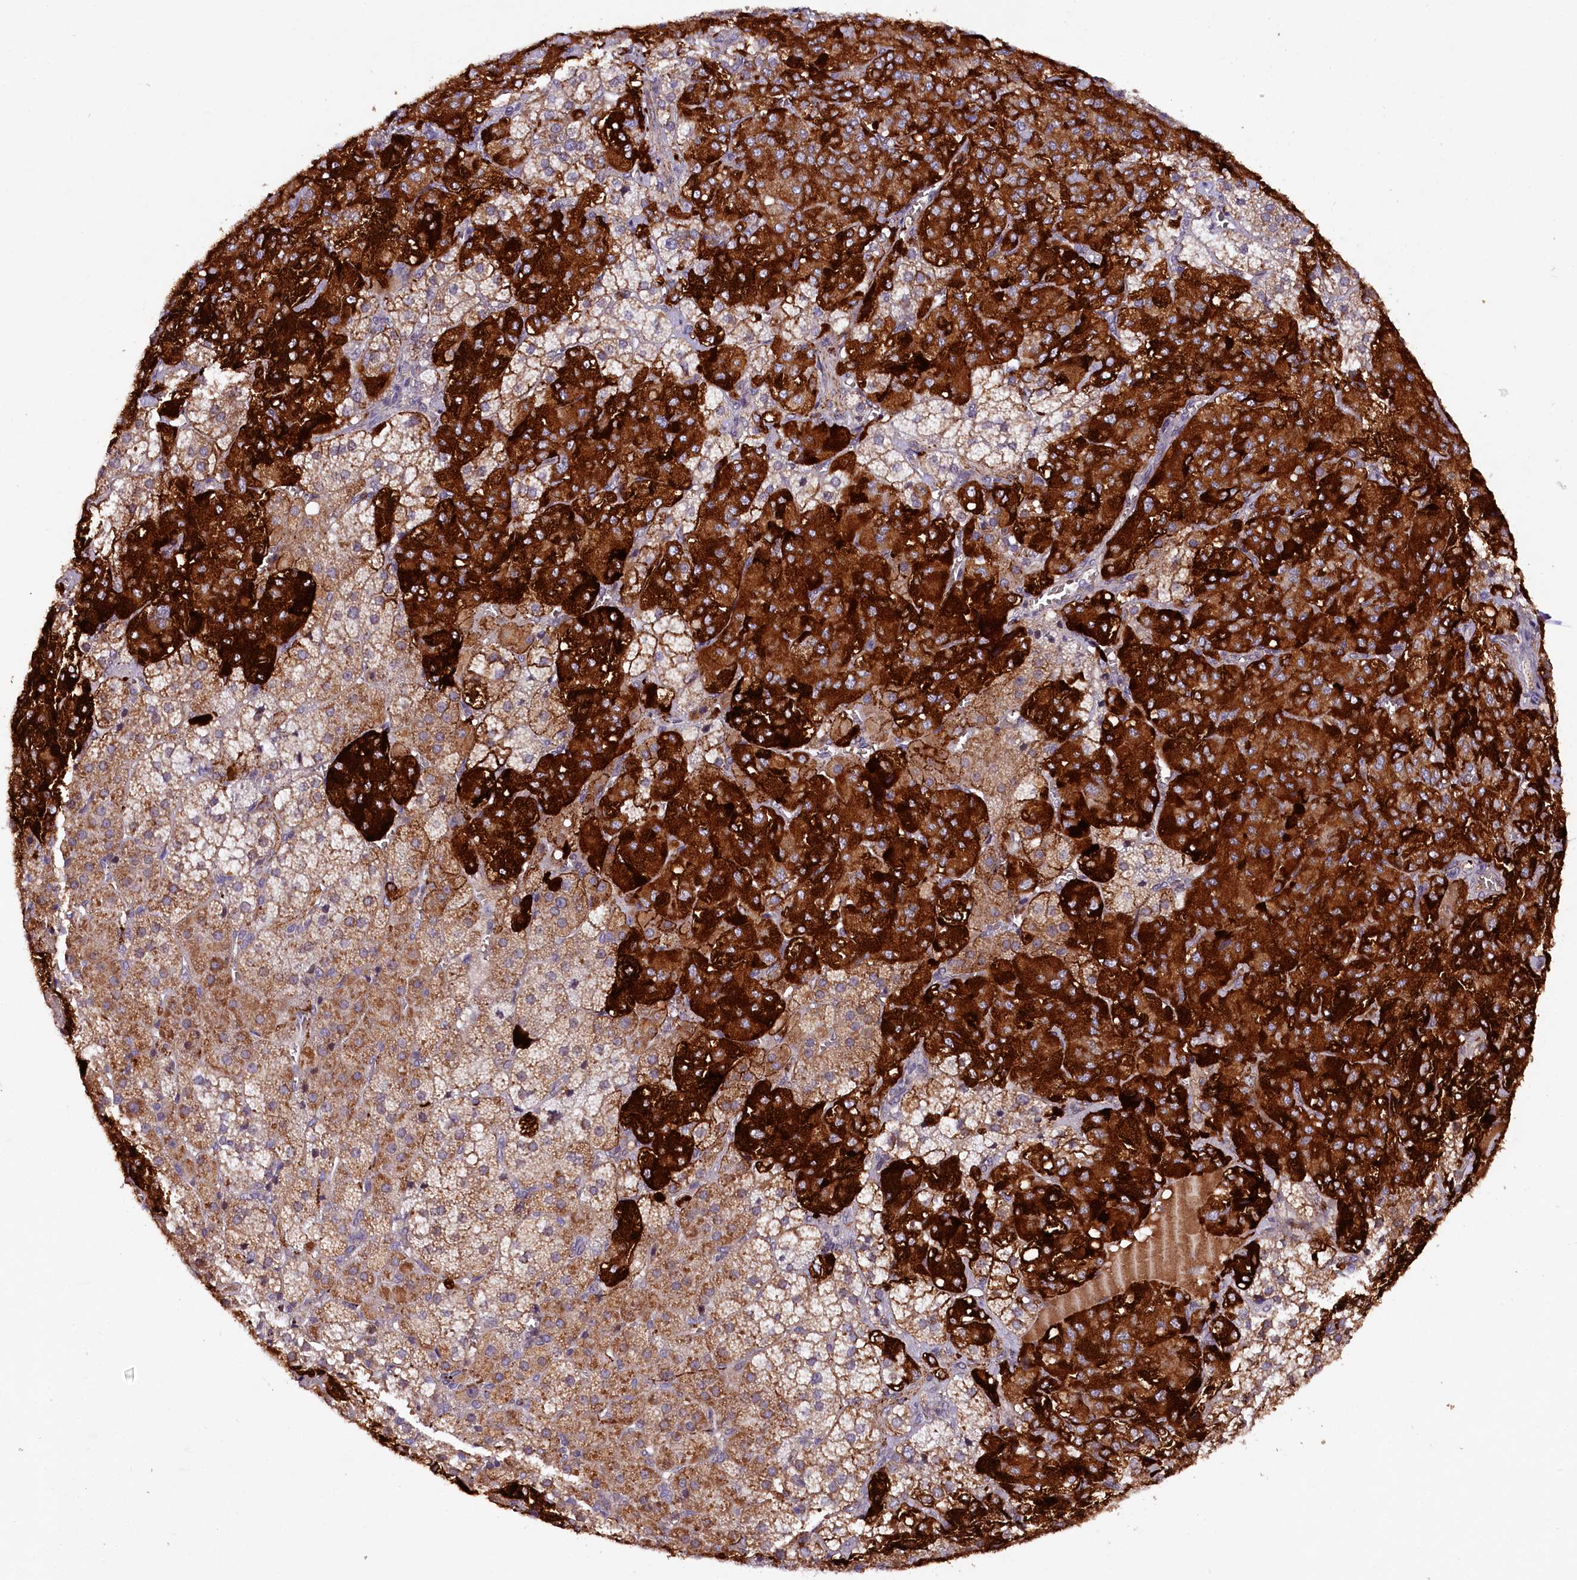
{"staining": {"intensity": "strong", "quantity": "25%-75%", "location": "cytoplasmic/membranous"}, "tissue": "adrenal gland", "cell_type": "Glandular cells", "image_type": "normal", "snomed": [{"axis": "morphology", "description": "Normal tissue, NOS"}, {"axis": "topography", "description": "Adrenal gland"}], "caption": "Glandular cells reveal high levels of strong cytoplasmic/membranous staining in approximately 25%-75% of cells in normal human adrenal gland.", "gene": "ZNF226", "patient": {"sex": "female", "age": 44}}